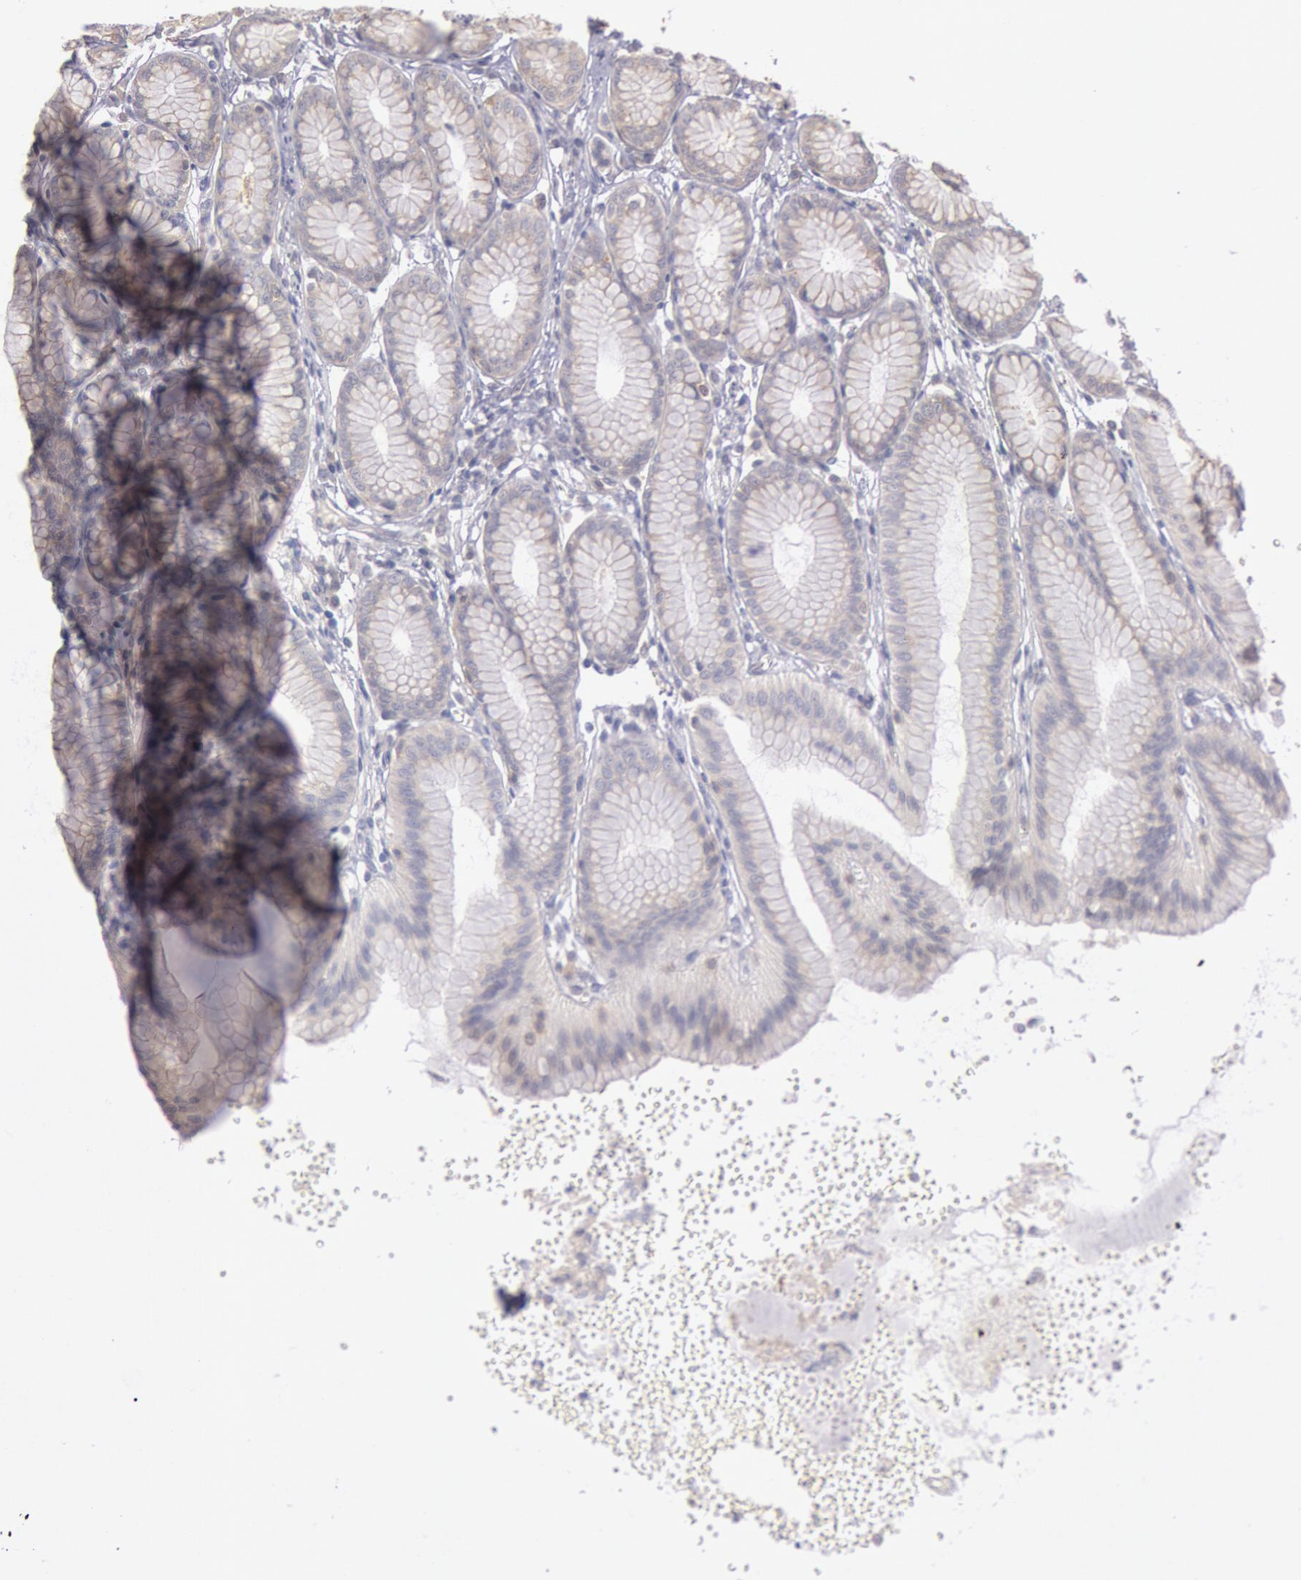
{"staining": {"intensity": "moderate", "quantity": ">75%", "location": "cytoplasmic/membranous"}, "tissue": "stomach", "cell_type": "Glandular cells", "image_type": "normal", "snomed": [{"axis": "morphology", "description": "Normal tissue, NOS"}, {"axis": "topography", "description": "Stomach"}], "caption": "Immunohistochemistry (IHC) of normal stomach exhibits medium levels of moderate cytoplasmic/membranous positivity in approximately >75% of glandular cells.", "gene": "PIK3R1", "patient": {"sex": "male", "age": 42}}